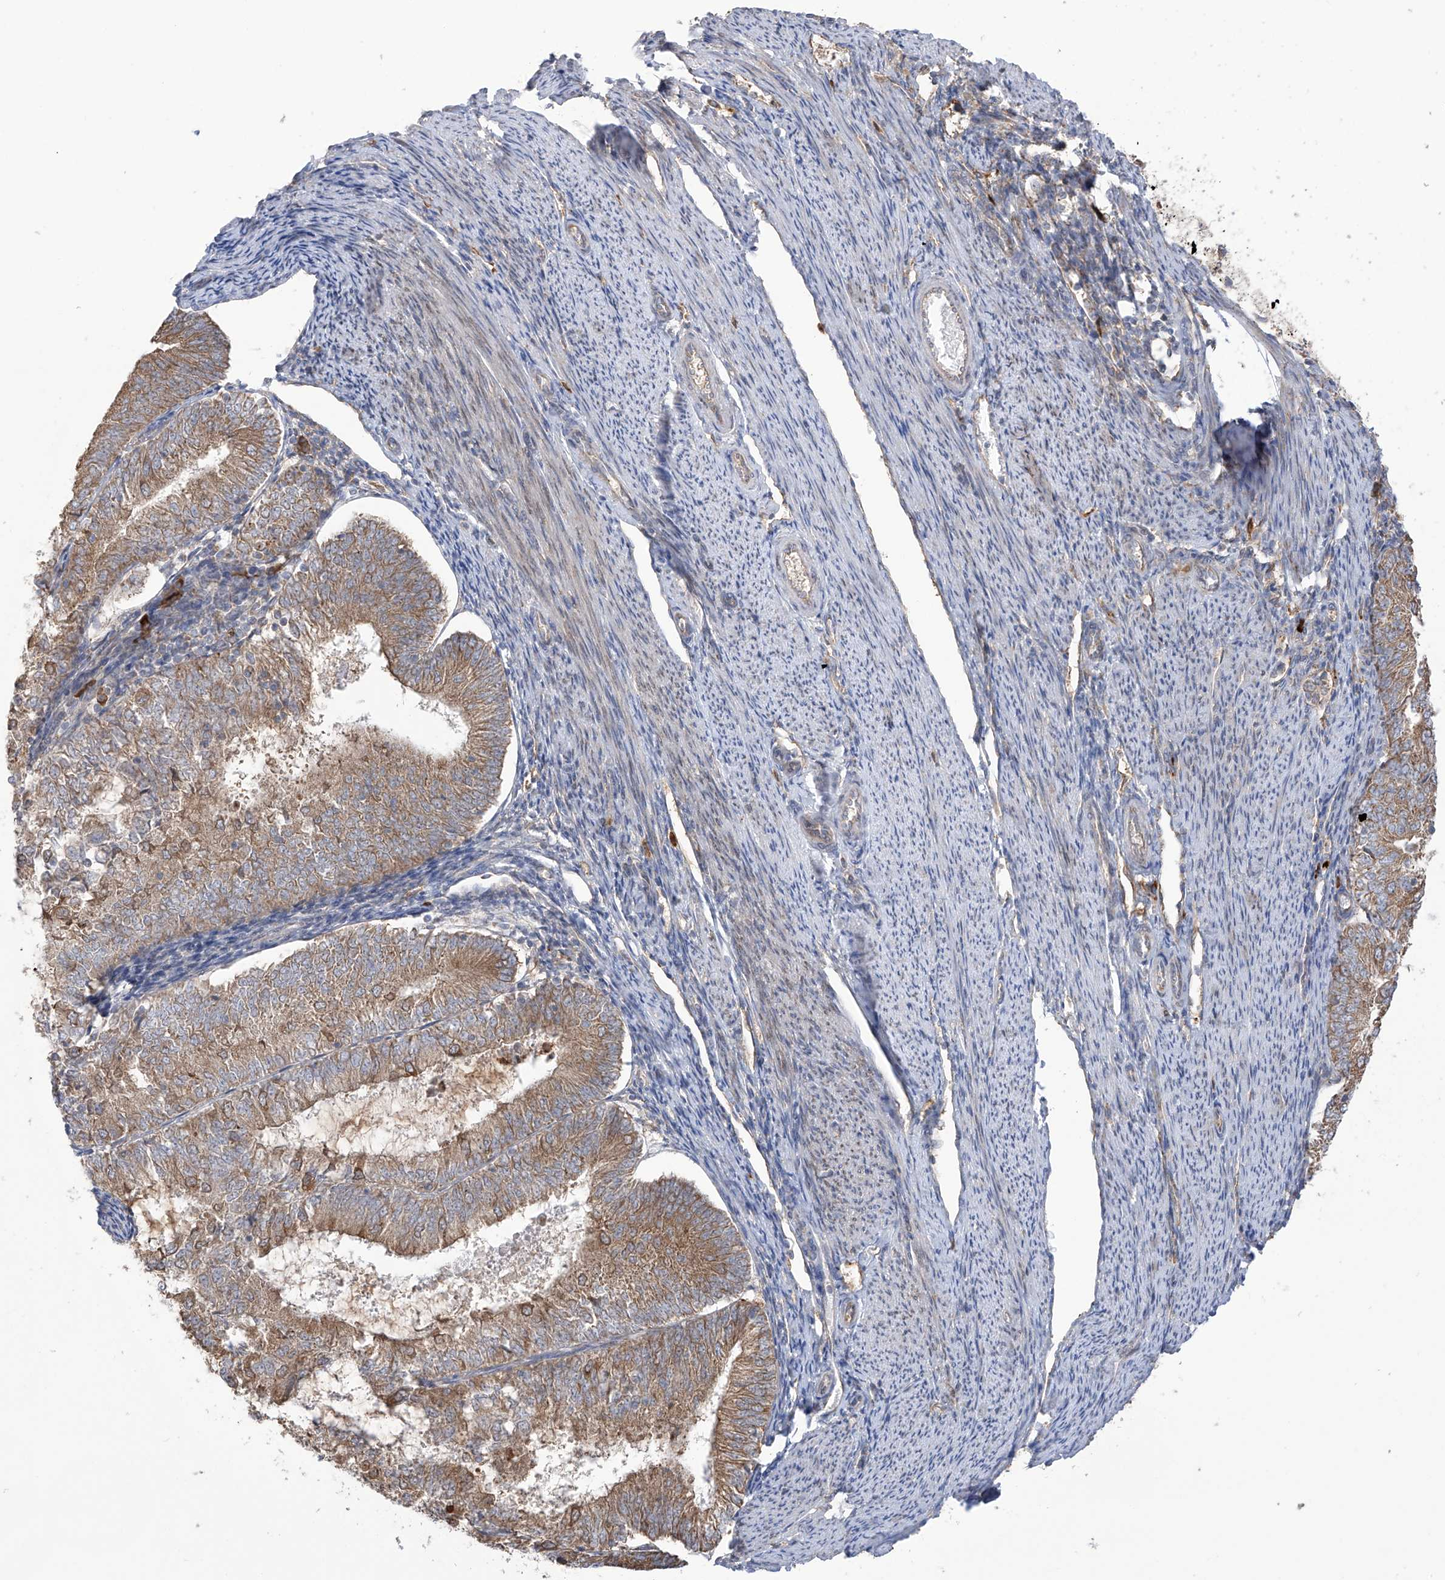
{"staining": {"intensity": "moderate", "quantity": "<25%", "location": "cytoplasmic/membranous"}, "tissue": "endometrial cancer", "cell_type": "Tumor cells", "image_type": "cancer", "snomed": [{"axis": "morphology", "description": "Adenocarcinoma, NOS"}, {"axis": "topography", "description": "Endometrium"}], "caption": "Adenocarcinoma (endometrial) stained with a protein marker reveals moderate staining in tumor cells.", "gene": "KIAA1522", "patient": {"sex": "female", "age": 57}}